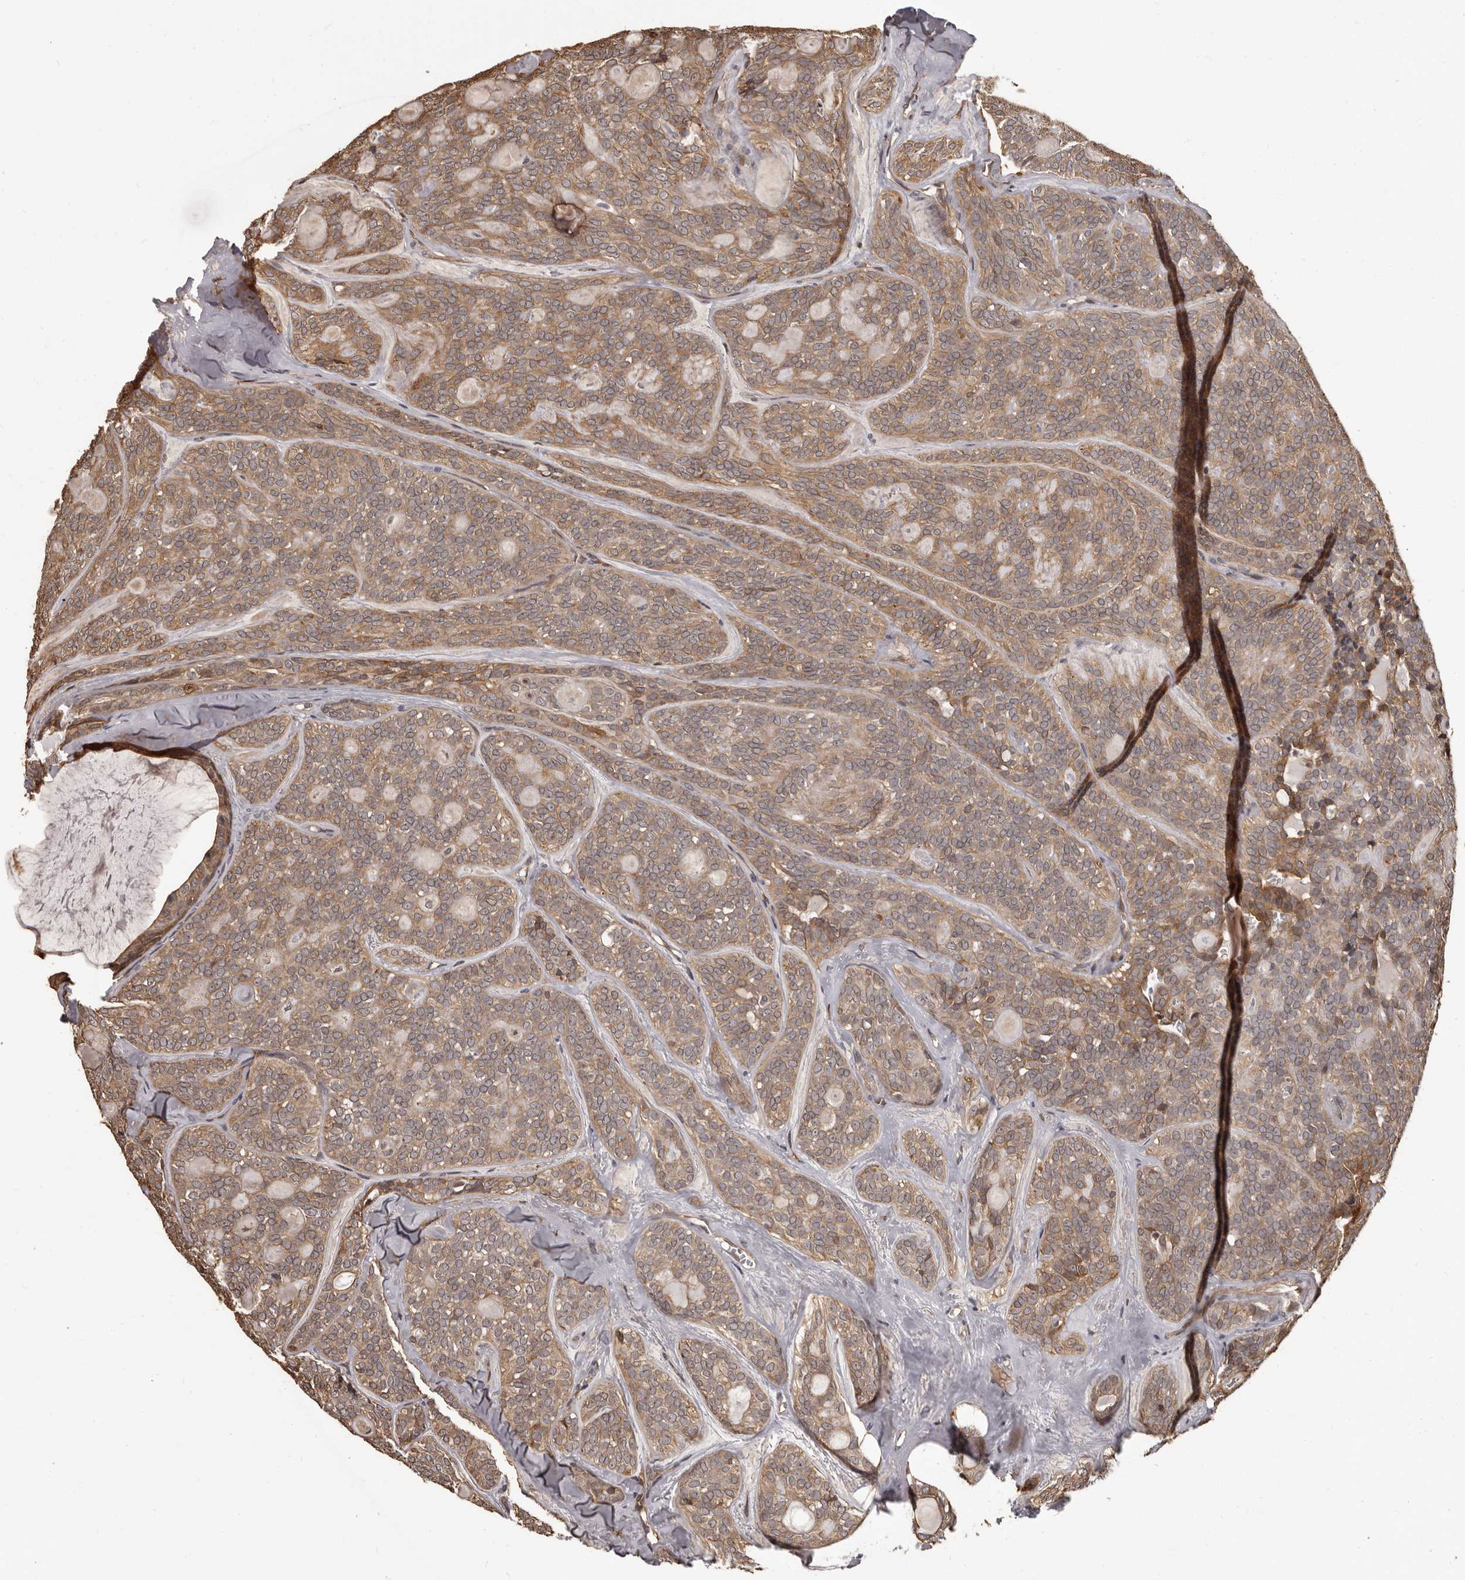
{"staining": {"intensity": "moderate", "quantity": ">75%", "location": "cytoplasmic/membranous"}, "tissue": "head and neck cancer", "cell_type": "Tumor cells", "image_type": "cancer", "snomed": [{"axis": "morphology", "description": "Adenocarcinoma, NOS"}, {"axis": "topography", "description": "Head-Neck"}], "caption": "A high-resolution photomicrograph shows IHC staining of head and neck cancer (adenocarcinoma), which demonstrates moderate cytoplasmic/membranous expression in about >75% of tumor cells.", "gene": "SLITRK6", "patient": {"sex": "male", "age": 66}}